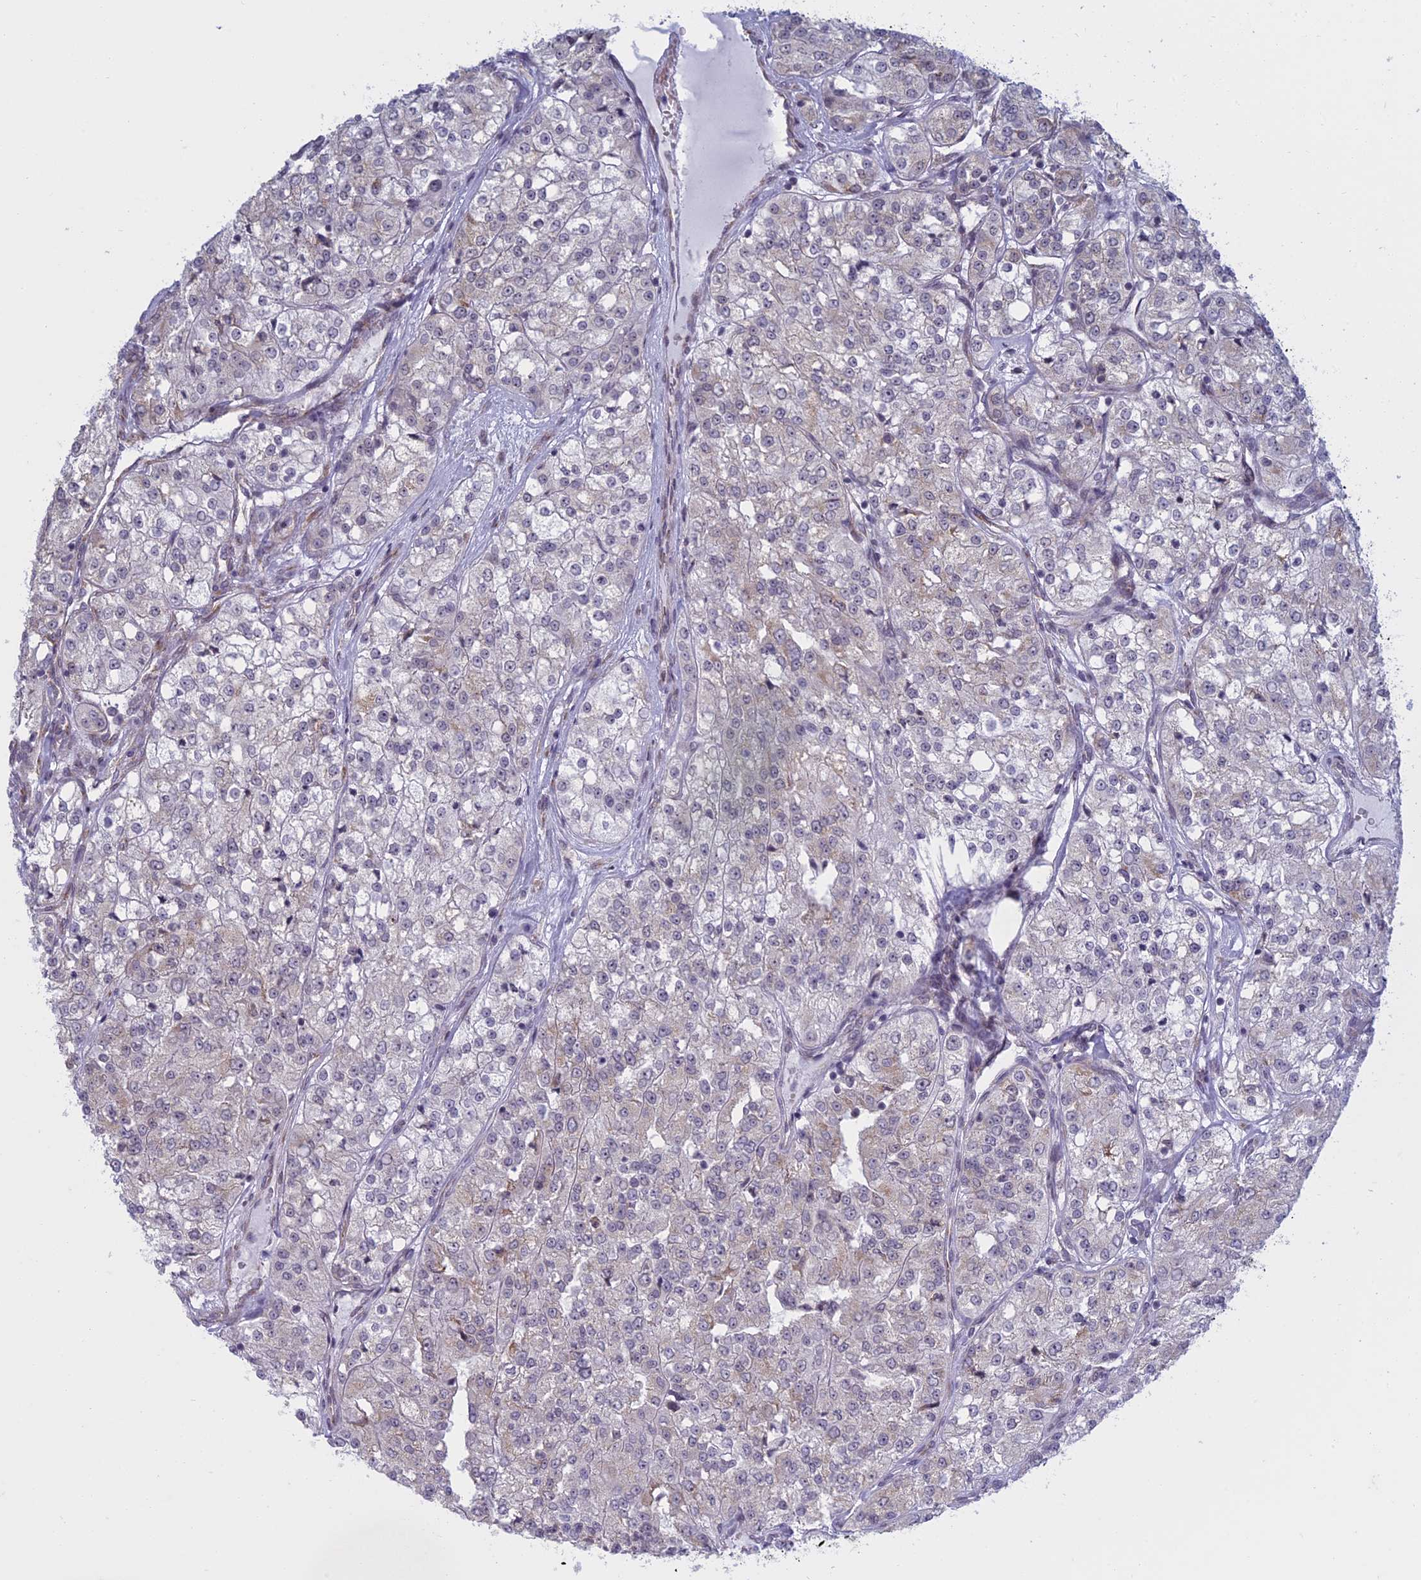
{"staining": {"intensity": "negative", "quantity": "none", "location": "none"}, "tissue": "renal cancer", "cell_type": "Tumor cells", "image_type": "cancer", "snomed": [{"axis": "morphology", "description": "Adenocarcinoma, NOS"}, {"axis": "topography", "description": "Kidney"}], "caption": "IHC histopathology image of human renal adenocarcinoma stained for a protein (brown), which displays no positivity in tumor cells.", "gene": "RPS19BP1", "patient": {"sex": "female", "age": 63}}